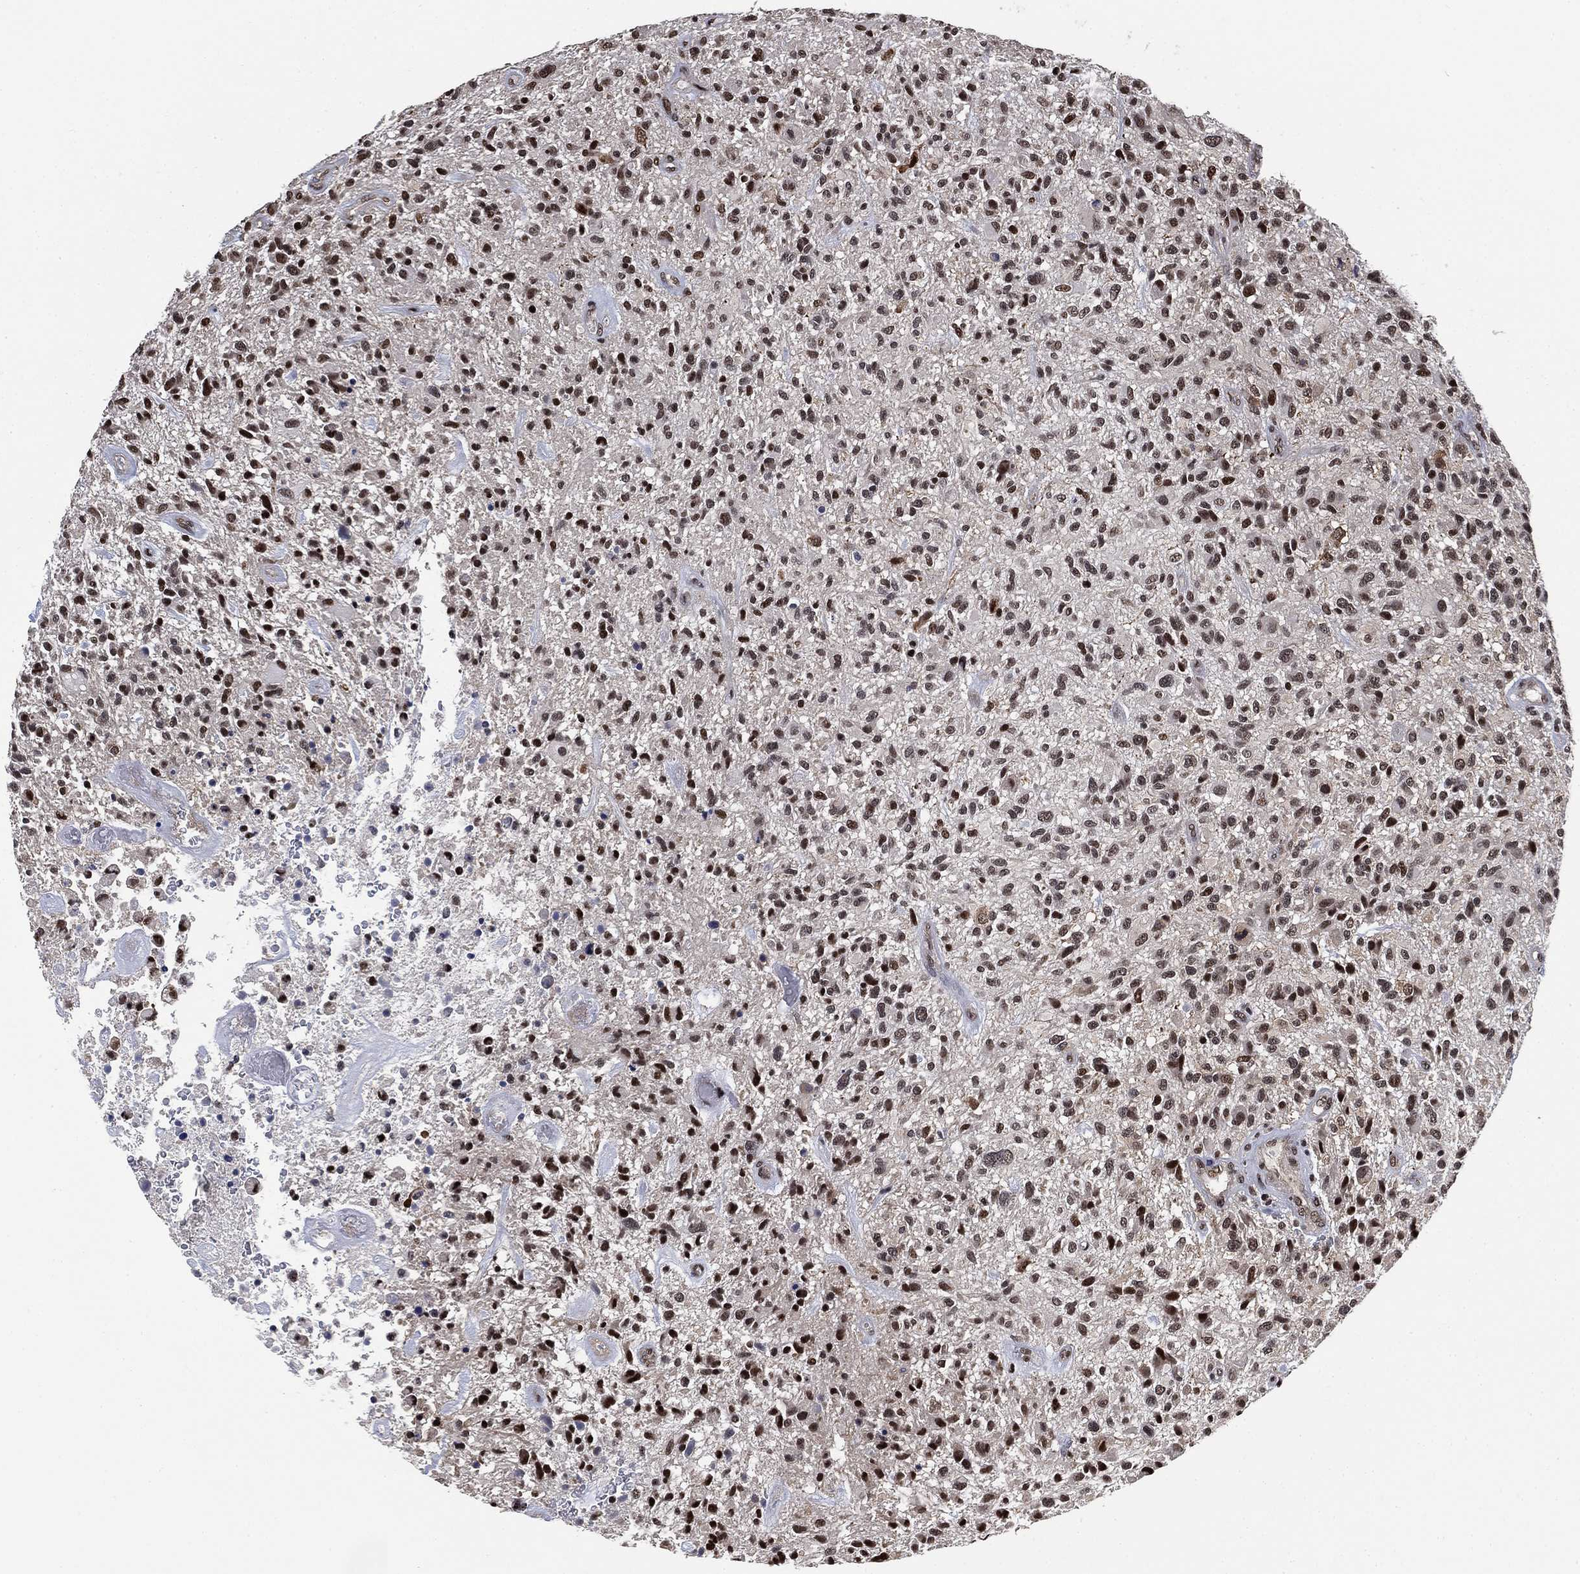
{"staining": {"intensity": "moderate", "quantity": ">75%", "location": "nuclear"}, "tissue": "glioma", "cell_type": "Tumor cells", "image_type": "cancer", "snomed": [{"axis": "morphology", "description": "Glioma, malignant, High grade"}, {"axis": "topography", "description": "Brain"}], "caption": "The micrograph exhibits a brown stain indicating the presence of a protein in the nuclear of tumor cells in malignant high-grade glioma. Ihc stains the protein of interest in brown and the nuclei are stained blue.", "gene": "ZSCAN30", "patient": {"sex": "male", "age": 47}}